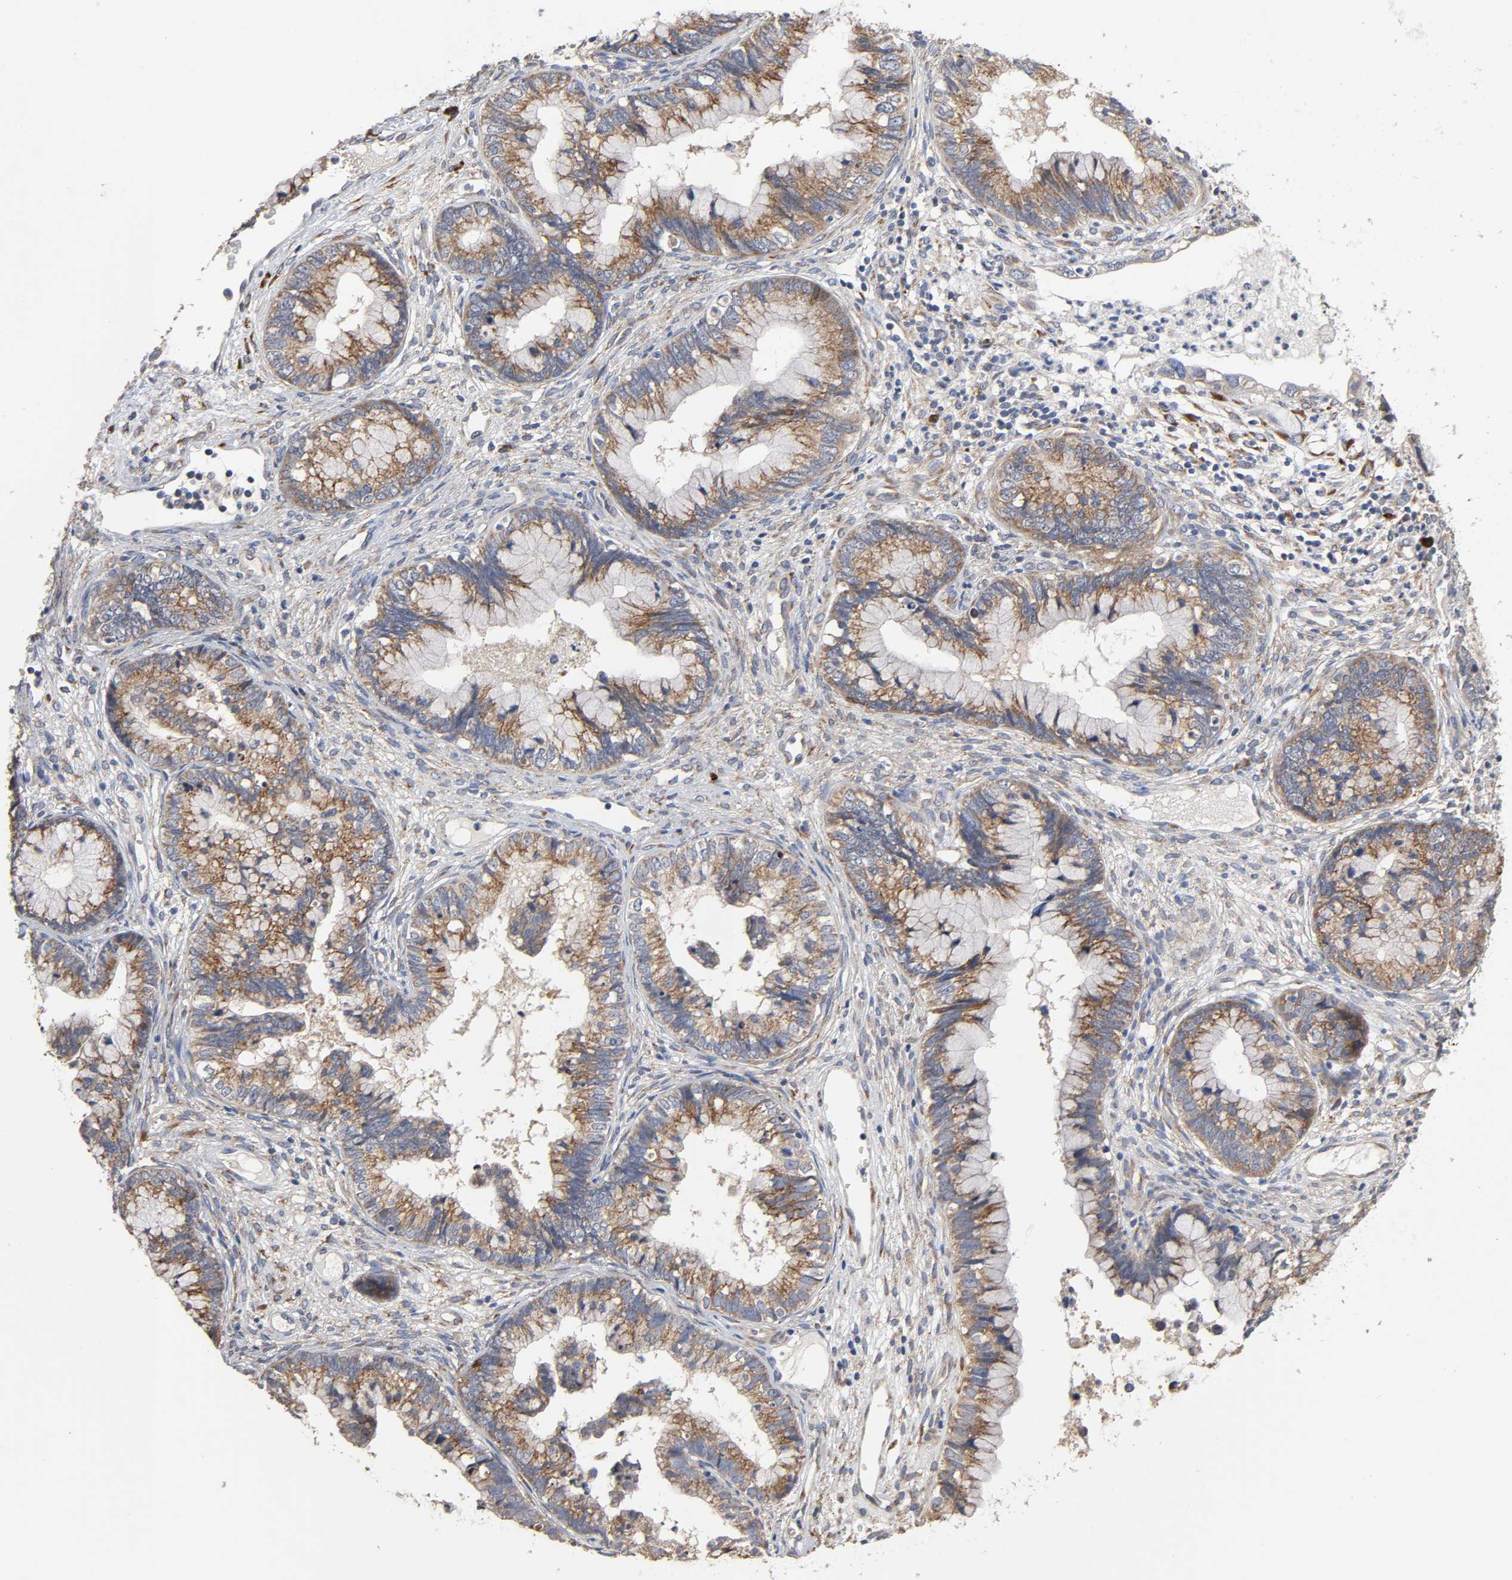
{"staining": {"intensity": "moderate", "quantity": "25%-75%", "location": "cytoplasmic/membranous"}, "tissue": "cervical cancer", "cell_type": "Tumor cells", "image_type": "cancer", "snomed": [{"axis": "morphology", "description": "Adenocarcinoma, NOS"}, {"axis": "topography", "description": "Cervix"}], "caption": "Brown immunohistochemical staining in adenocarcinoma (cervical) exhibits moderate cytoplasmic/membranous positivity in about 25%-75% of tumor cells.", "gene": "HDLBP", "patient": {"sex": "female", "age": 44}}